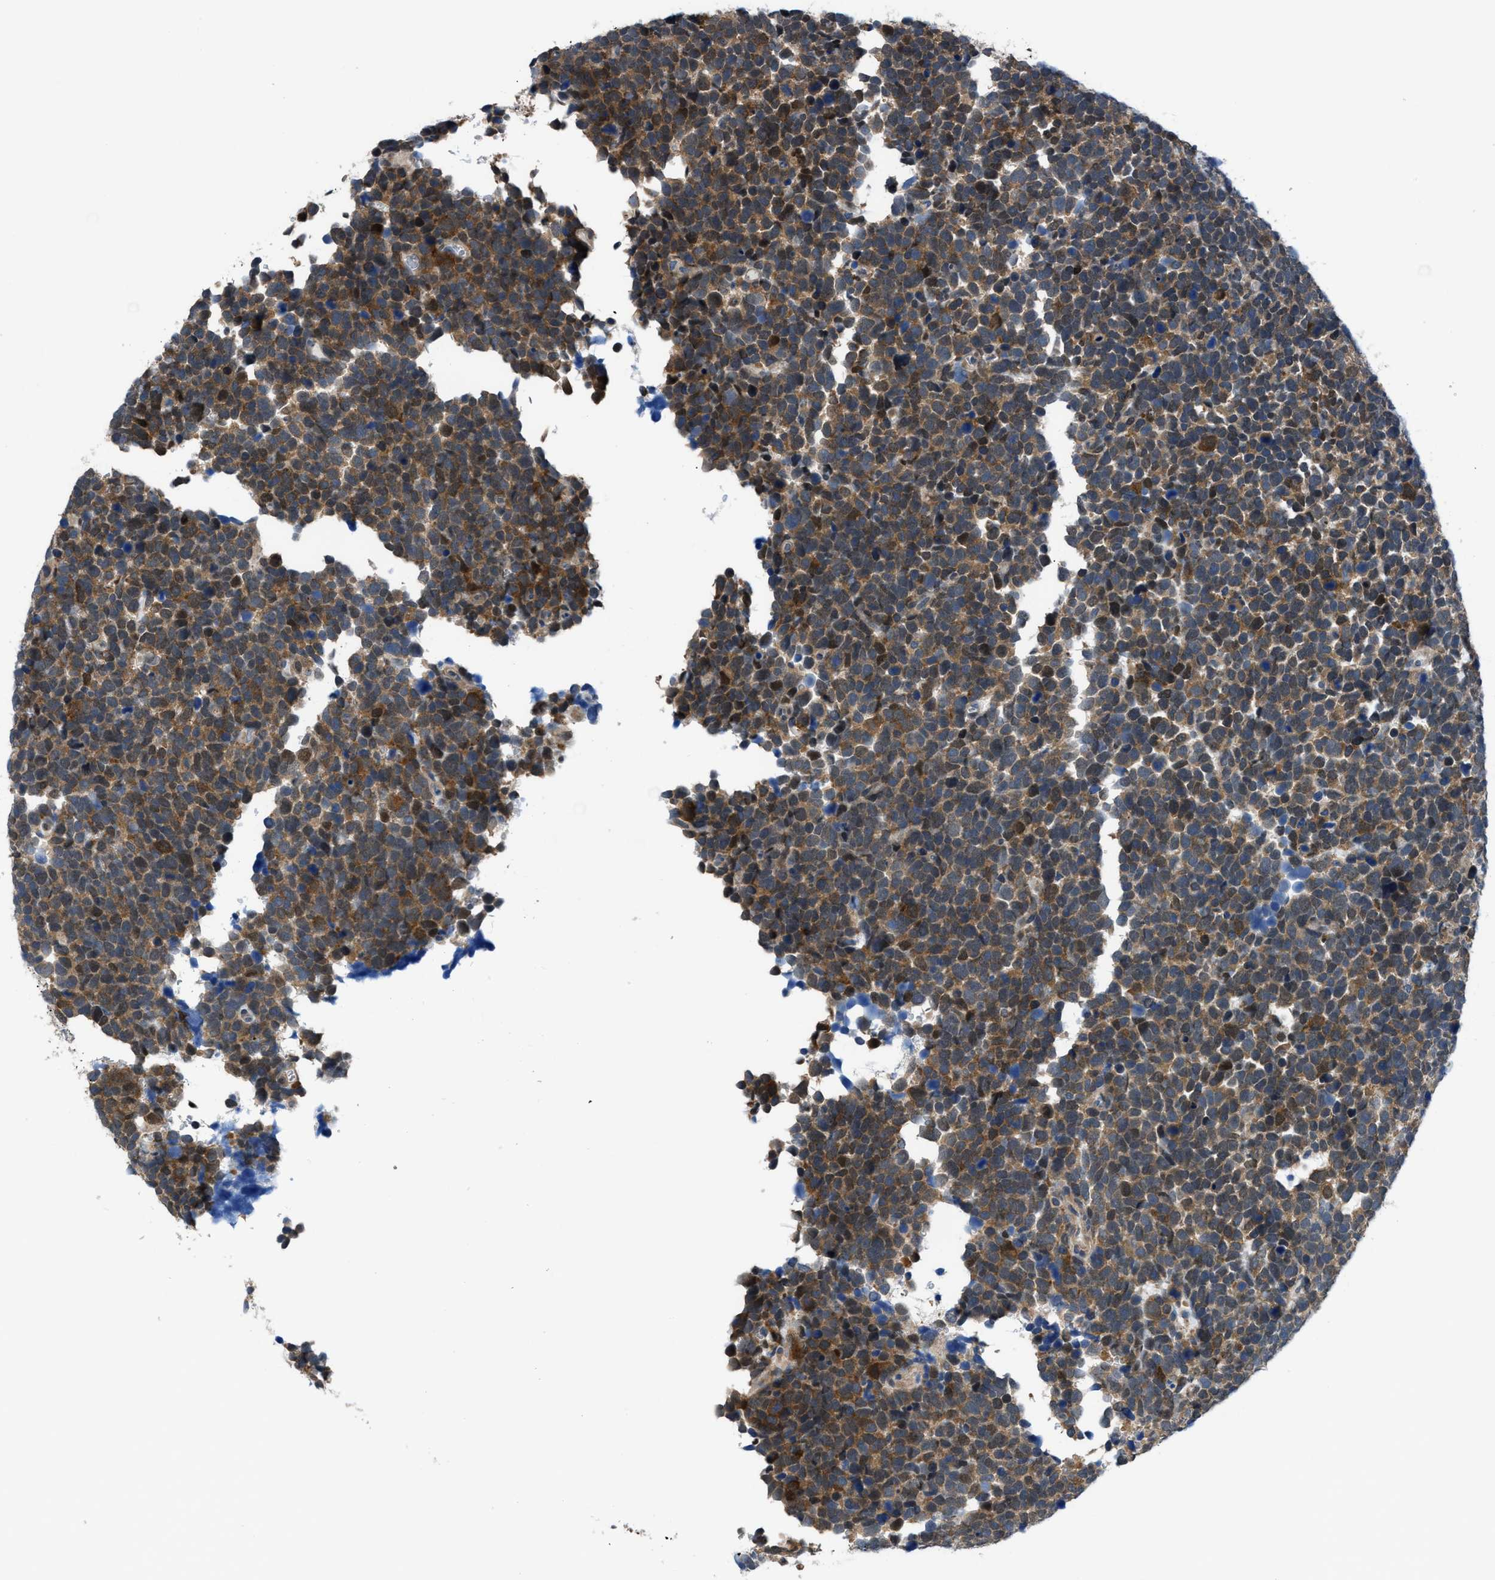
{"staining": {"intensity": "moderate", "quantity": ">75%", "location": "cytoplasmic/membranous"}, "tissue": "urothelial cancer", "cell_type": "Tumor cells", "image_type": "cancer", "snomed": [{"axis": "morphology", "description": "Urothelial carcinoma, High grade"}, {"axis": "topography", "description": "Urinary bladder"}], "caption": "Urothelial carcinoma (high-grade) stained for a protein (brown) exhibits moderate cytoplasmic/membranous positive staining in about >75% of tumor cells.", "gene": "TMEM45B", "patient": {"sex": "female", "age": 82}}